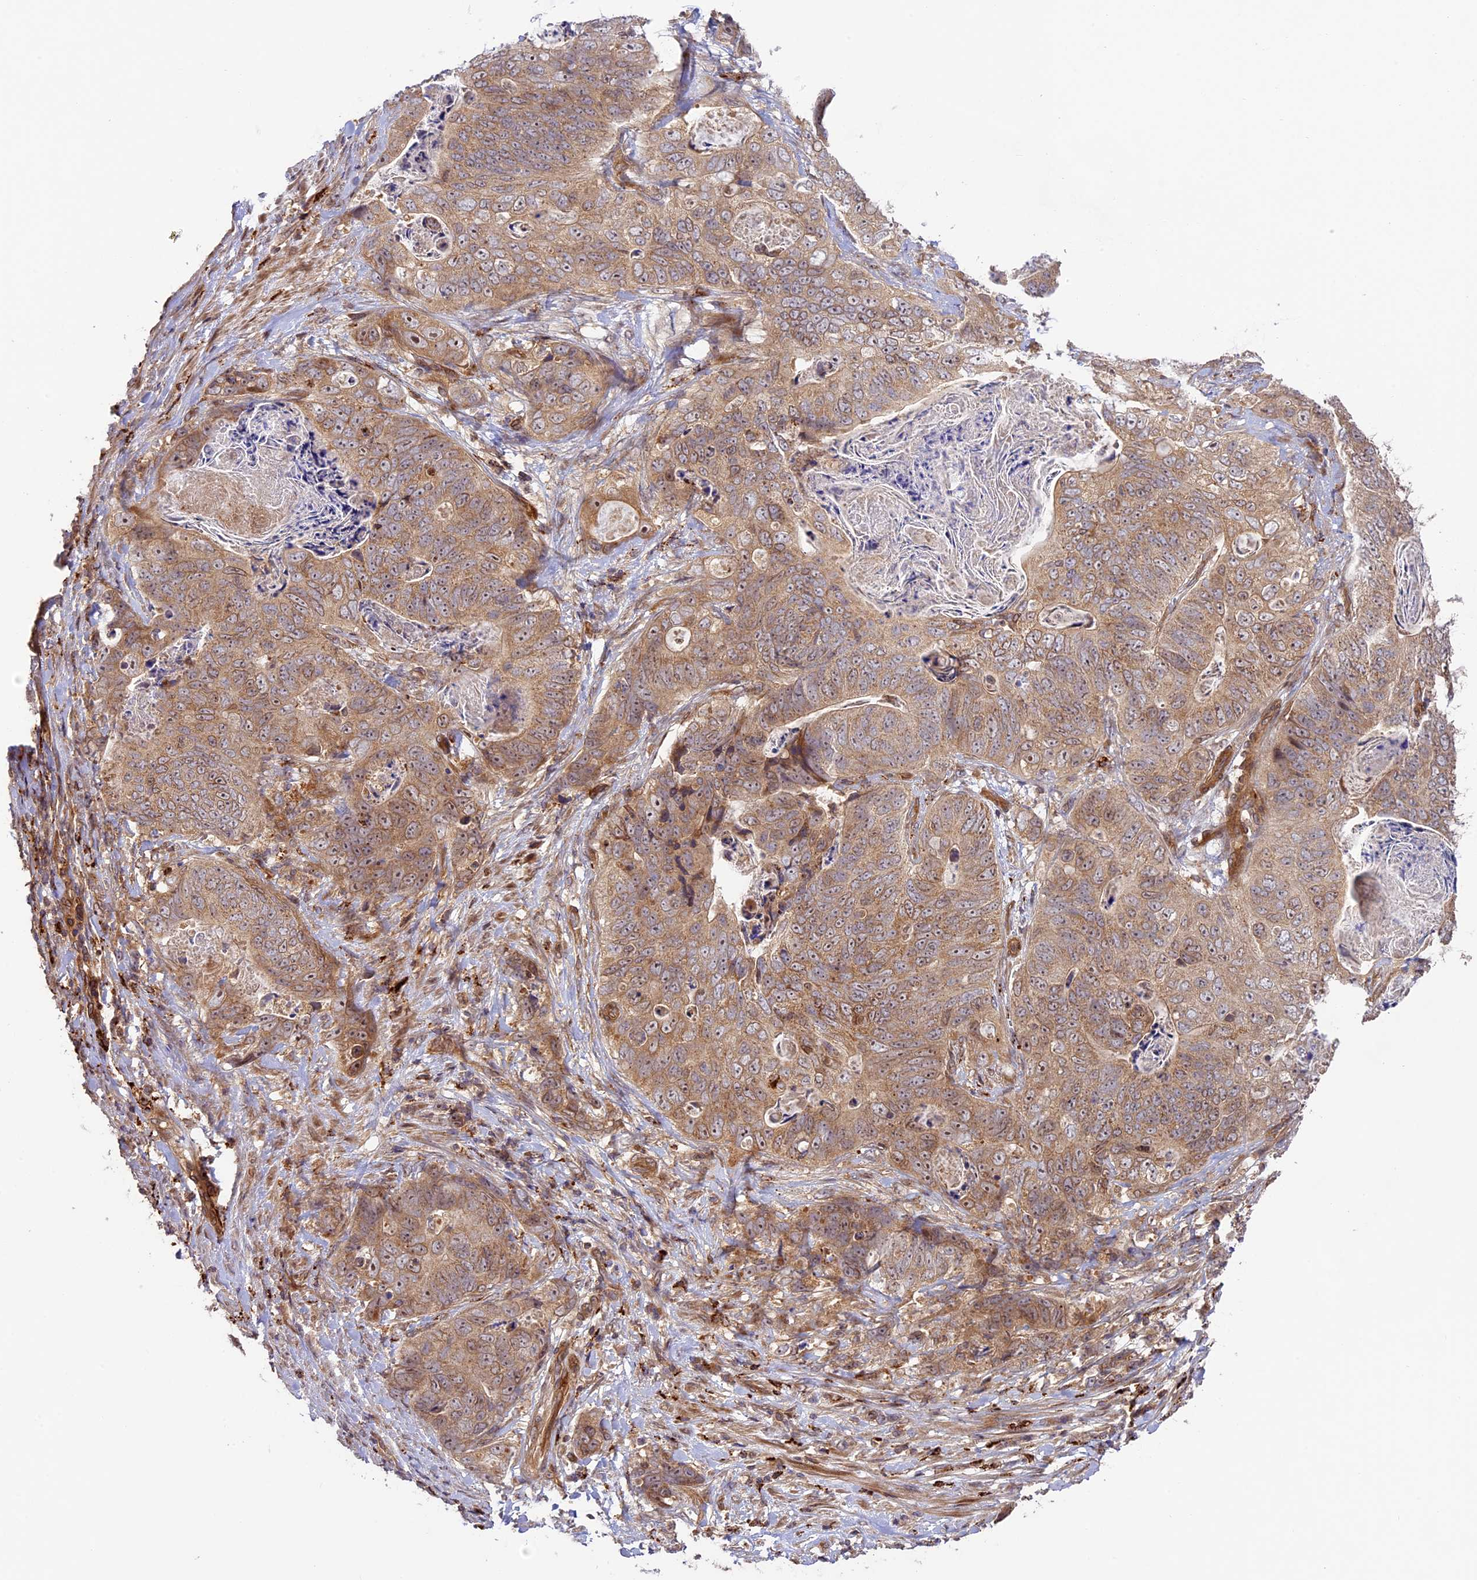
{"staining": {"intensity": "moderate", "quantity": ">75%", "location": "cytoplasmic/membranous"}, "tissue": "stomach cancer", "cell_type": "Tumor cells", "image_type": "cancer", "snomed": [{"axis": "morphology", "description": "Normal tissue, NOS"}, {"axis": "morphology", "description": "Adenocarcinoma, NOS"}, {"axis": "topography", "description": "Stomach"}], "caption": "Stomach adenocarcinoma stained with DAB (3,3'-diaminobenzidine) IHC shows medium levels of moderate cytoplasmic/membranous positivity in about >75% of tumor cells. The staining is performed using DAB (3,3'-diaminobenzidine) brown chromogen to label protein expression. The nuclei are counter-stained blue using hematoxylin.", "gene": "DGKH", "patient": {"sex": "female", "age": 89}}